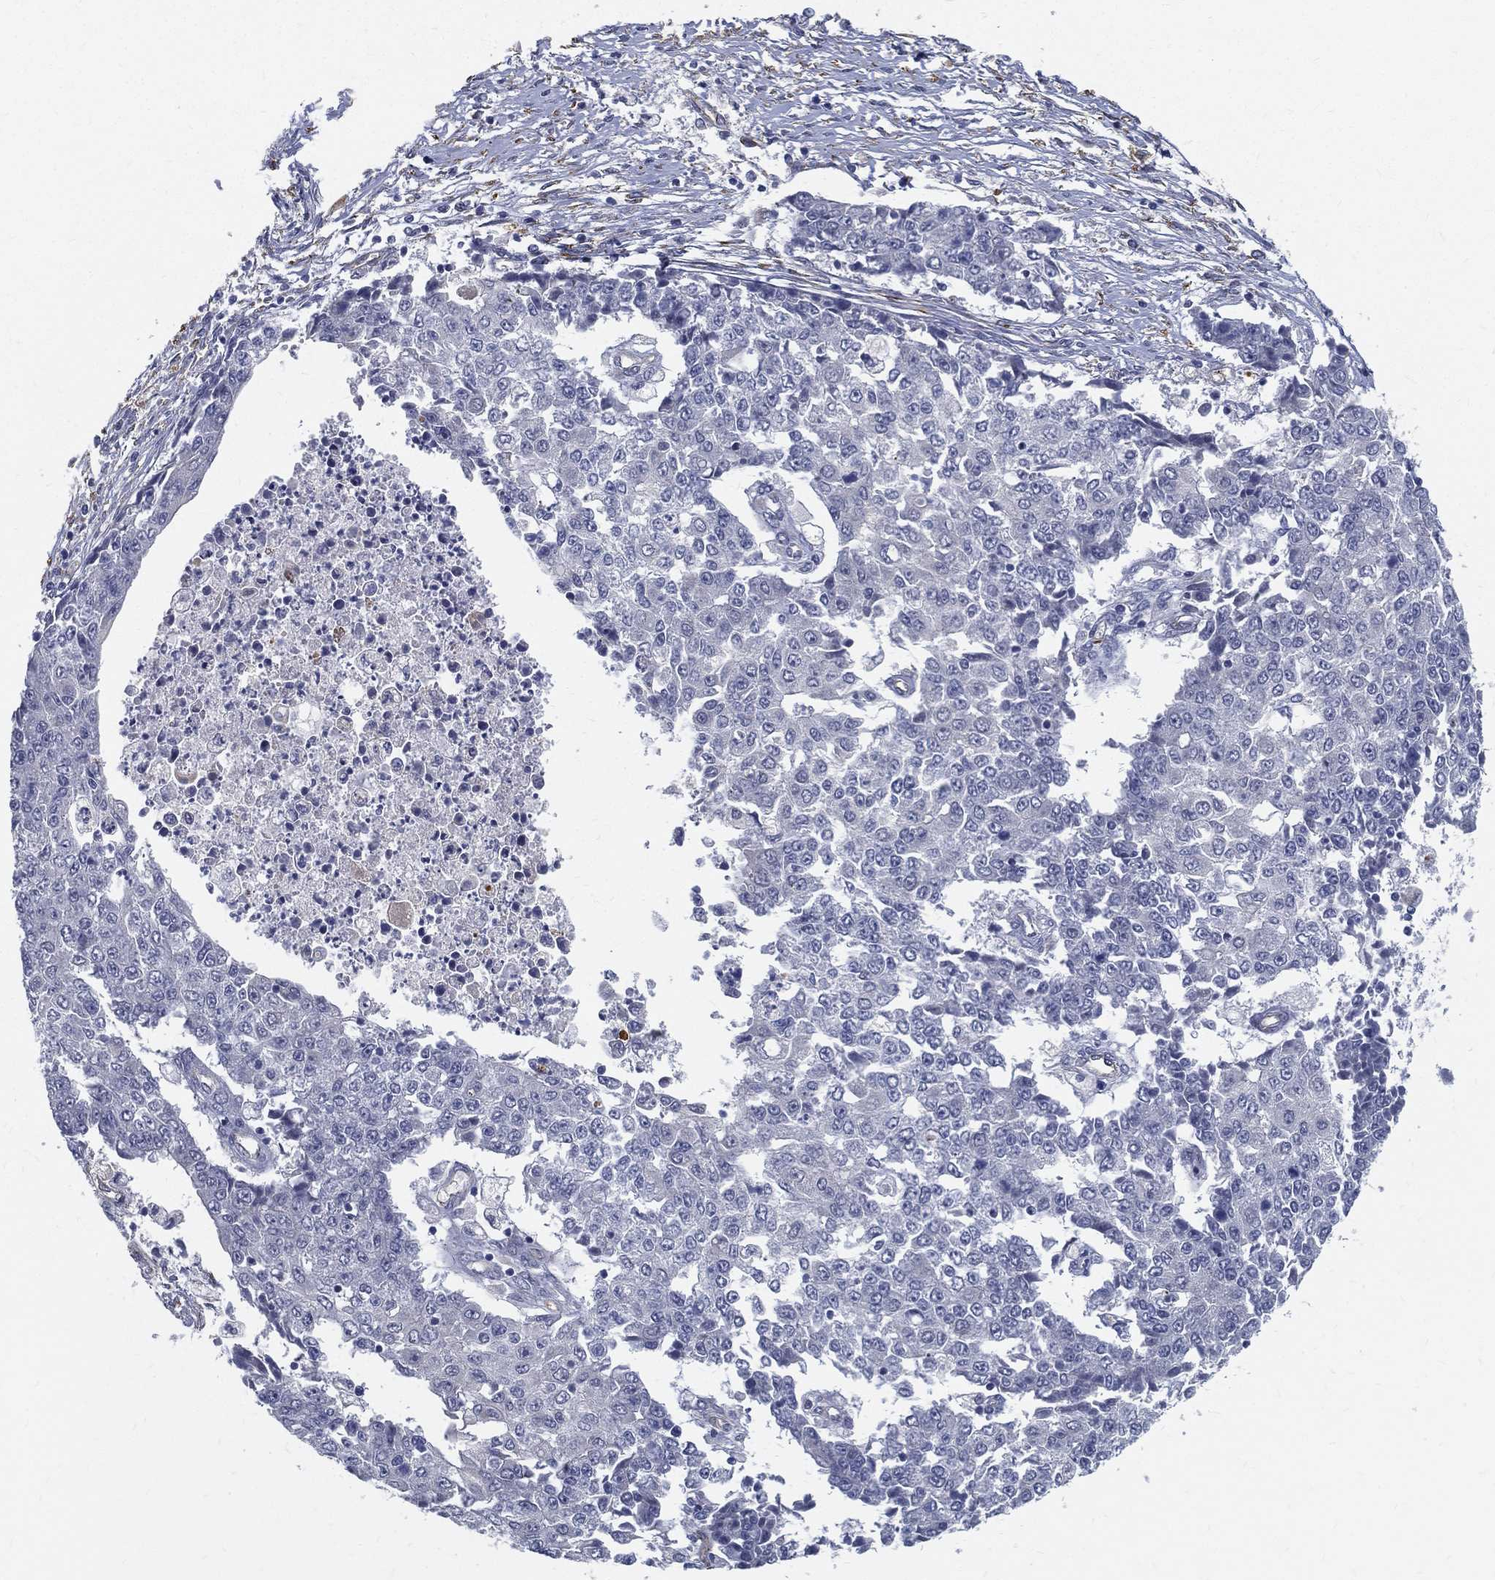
{"staining": {"intensity": "negative", "quantity": "none", "location": "none"}, "tissue": "ovarian cancer", "cell_type": "Tumor cells", "image_type": "cancer", "snomed": [{"axis": "morphology", "description": "Carcinoma, endometroid"}, {"axis": "topography", "description": "Ovary"}], "caption": "Tumor cells are negative for protein expression in human endometroid carcinoma (ovarian).", "gene": "LRRC56", "patient": {"sex": "female", "age": 42}}